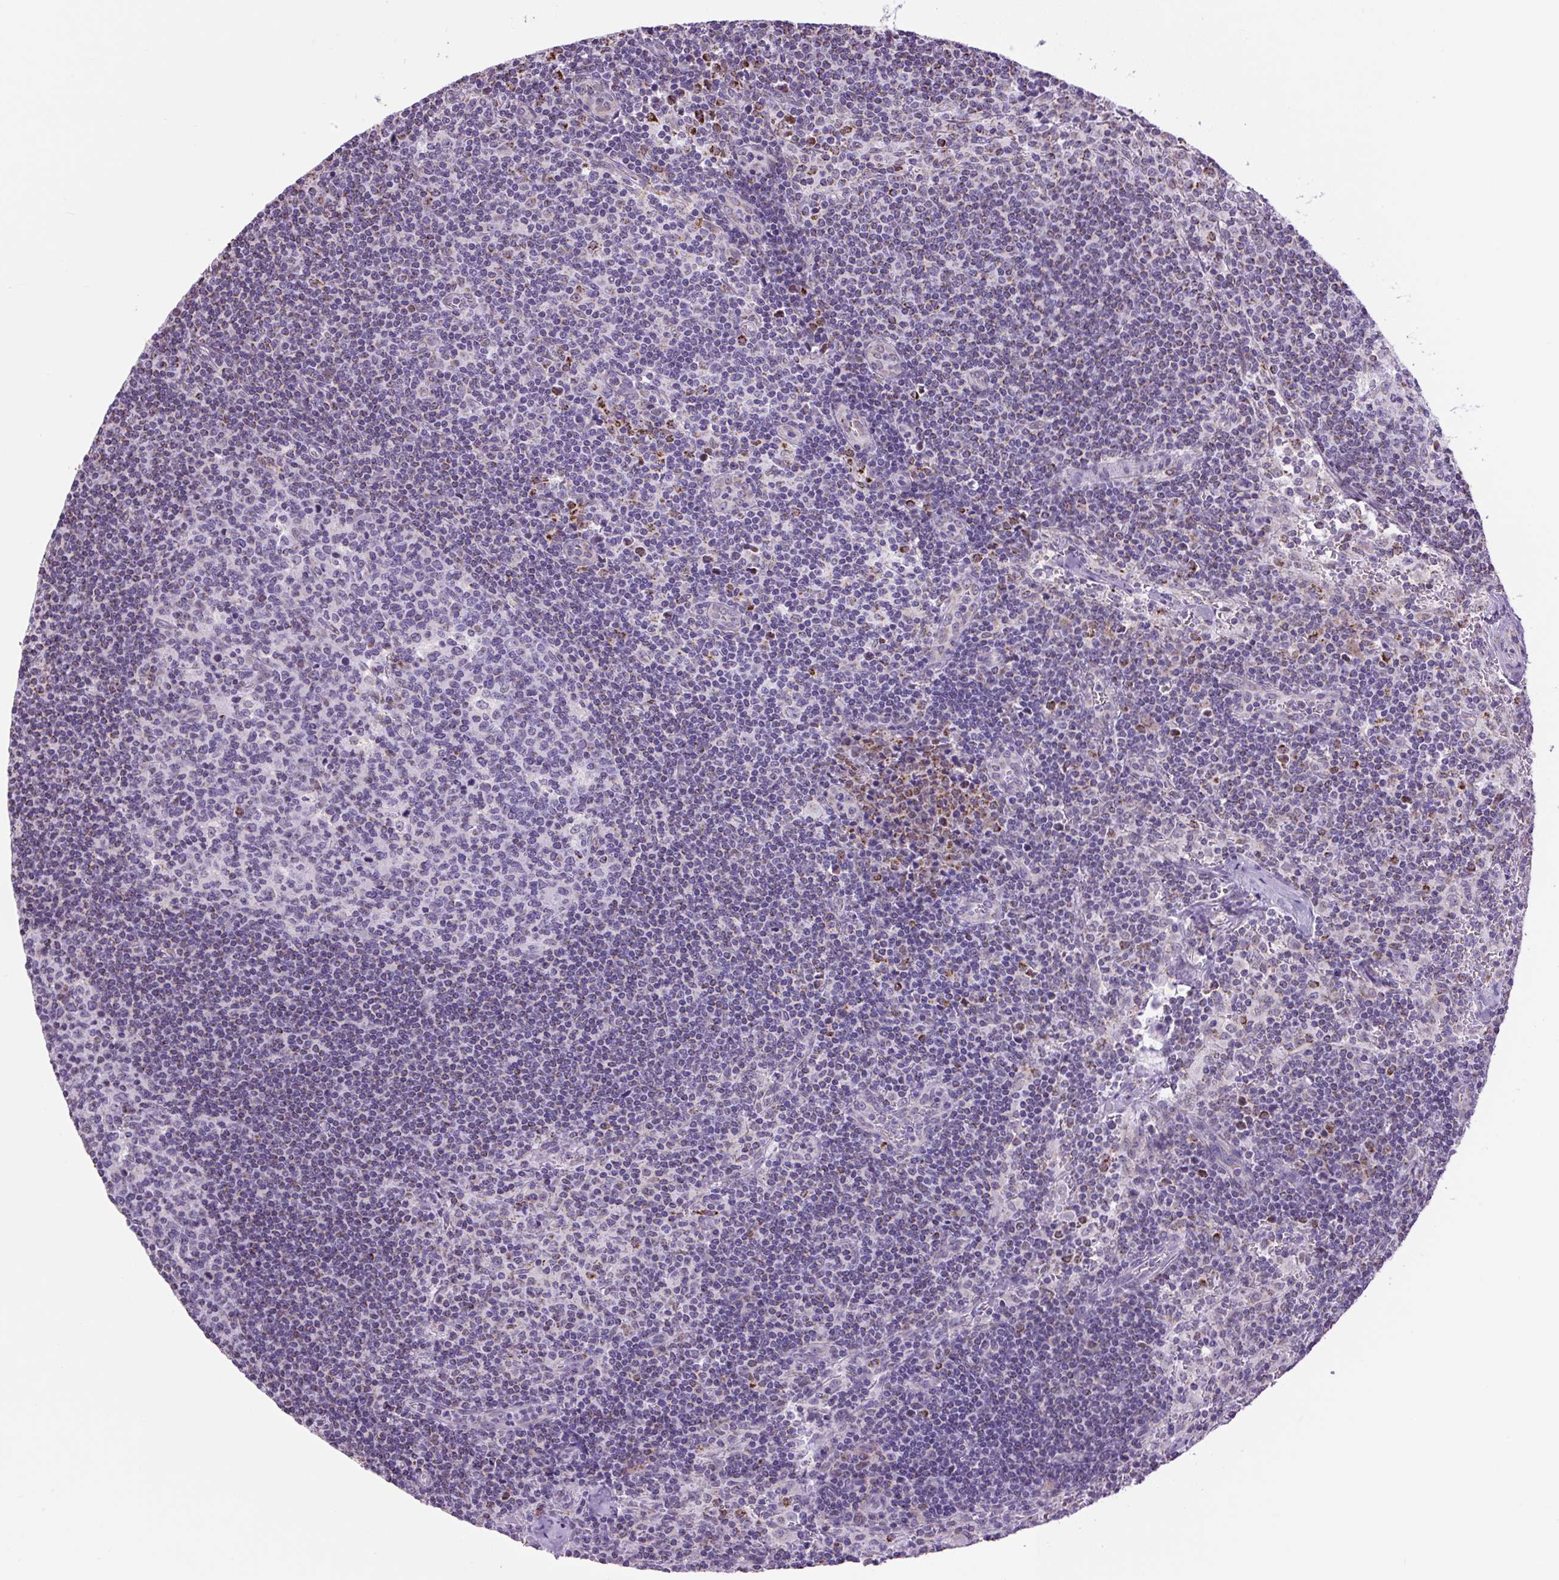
{"staining": {"intensity": "negative", "quantity": "none", "location": "none"}, "tissue": "lymph node", "cell_type": "Germinal center cells", "image_type": "normal", "snomed": [{"axis": "morphology", "description": "Normal tissue, NOS"}, {"axis": "topography", "description": "Lymph node"}], "caption": "This is a photomicrograph of immunohistochemistry (IHC) staining of normal lymph node, which shows no staining in germinal center cells.", "gene": "SCO2", "patient": {"sex": "female", "age": 45}}